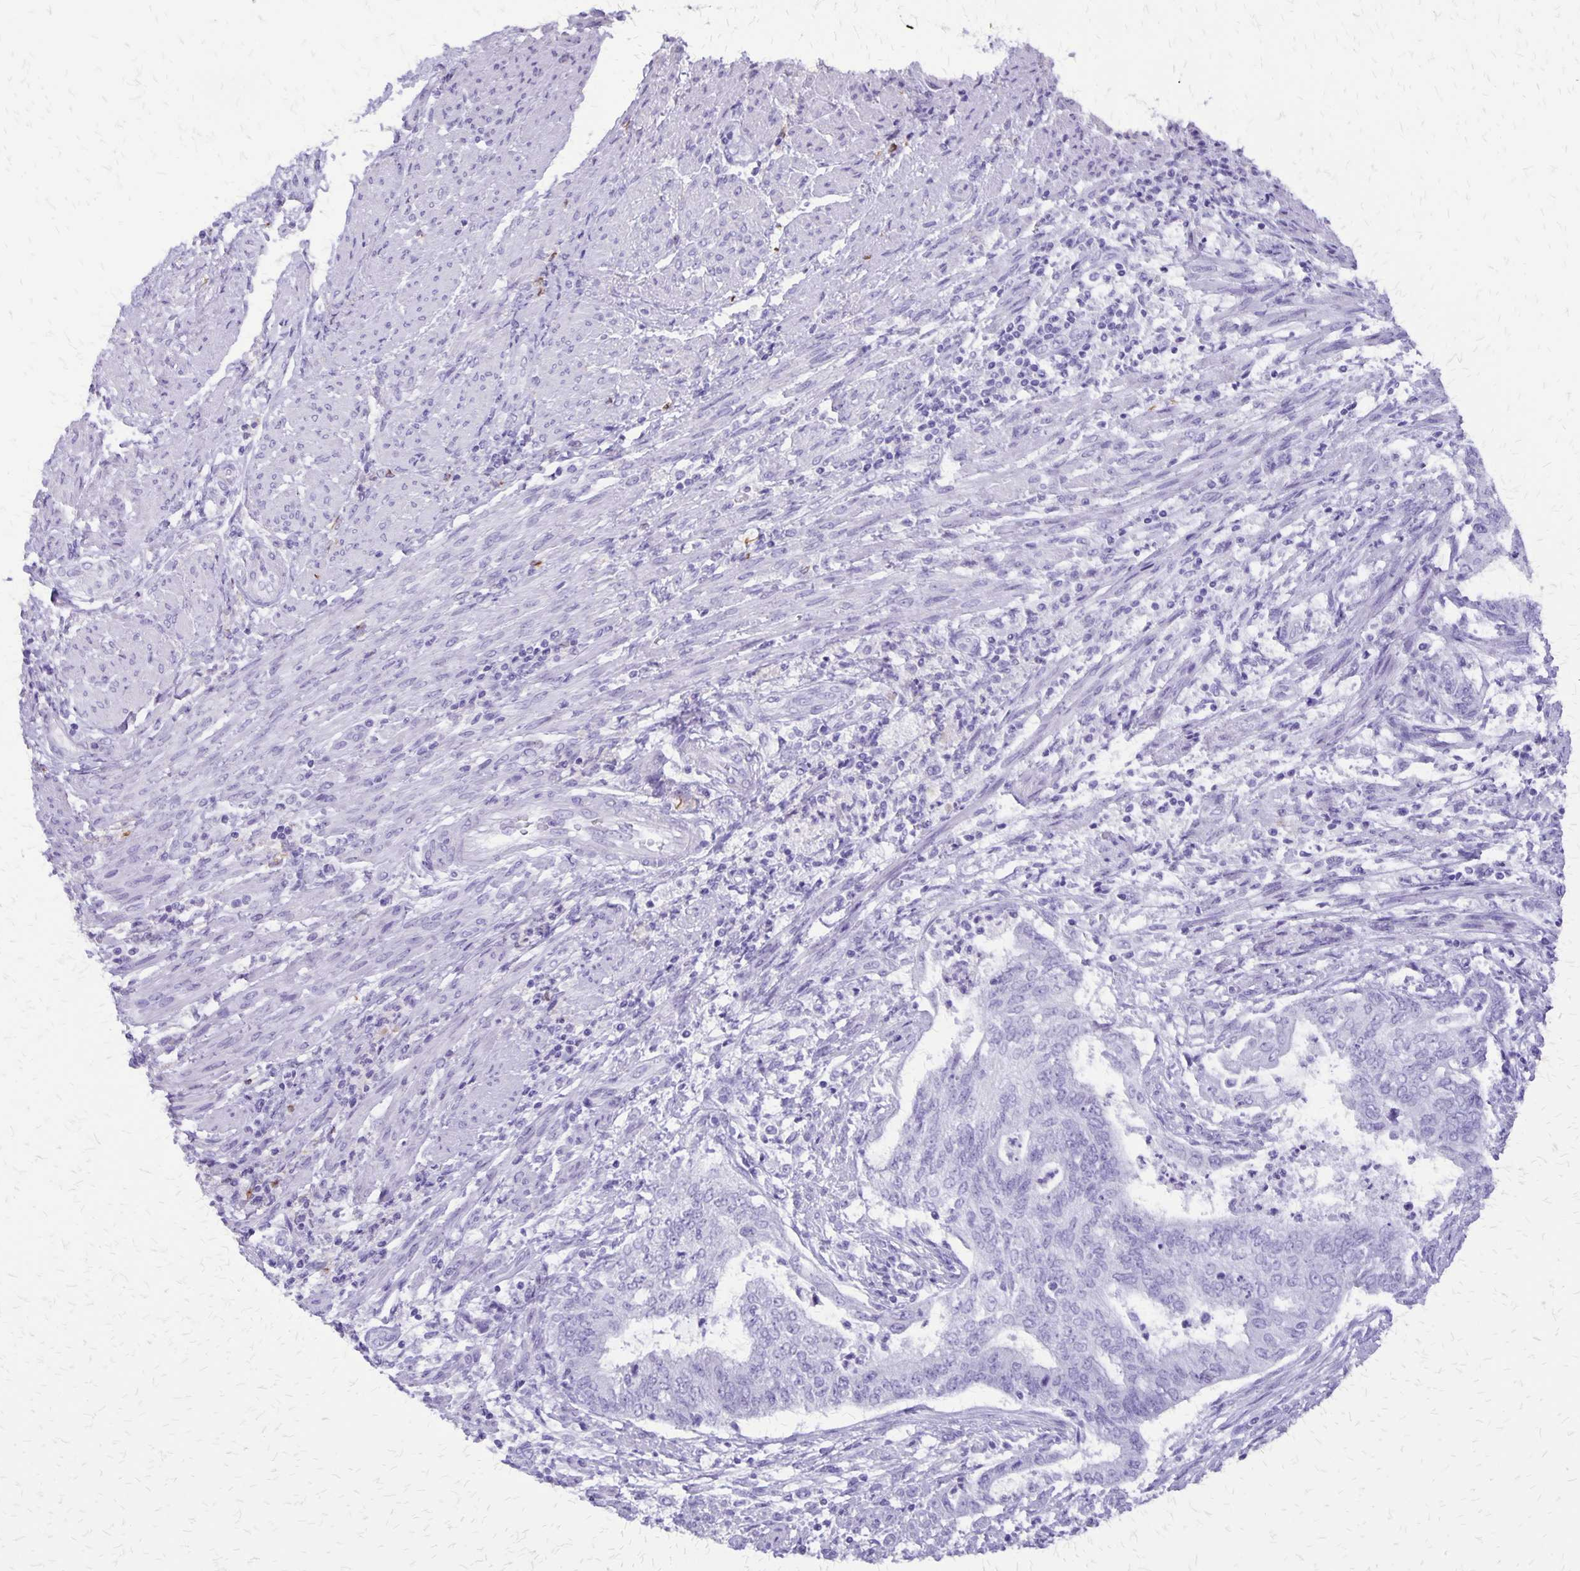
{"staining": {"intensity": "negative", "quantity": "none", "location": "none"}, "tissue": "endometrial cancer", "cell_type": "Tumor cells", "image_type": "cancer", "snomed": [{"axis": "morphology", "description": "Adenocarcinoma, NOS"}, {"axis": "topography", "description": "Endometrium"}], "caption": "IHC image of neoplastic tissue: human endometrial cancer (adenocarcinoma) stained with DAB (3,3'-diaminobenzidine) demonstrates no significant protein positivity in tumor cells.", "gene": "SLC13A2", "patient": {"sex": "female", "age": 65}}